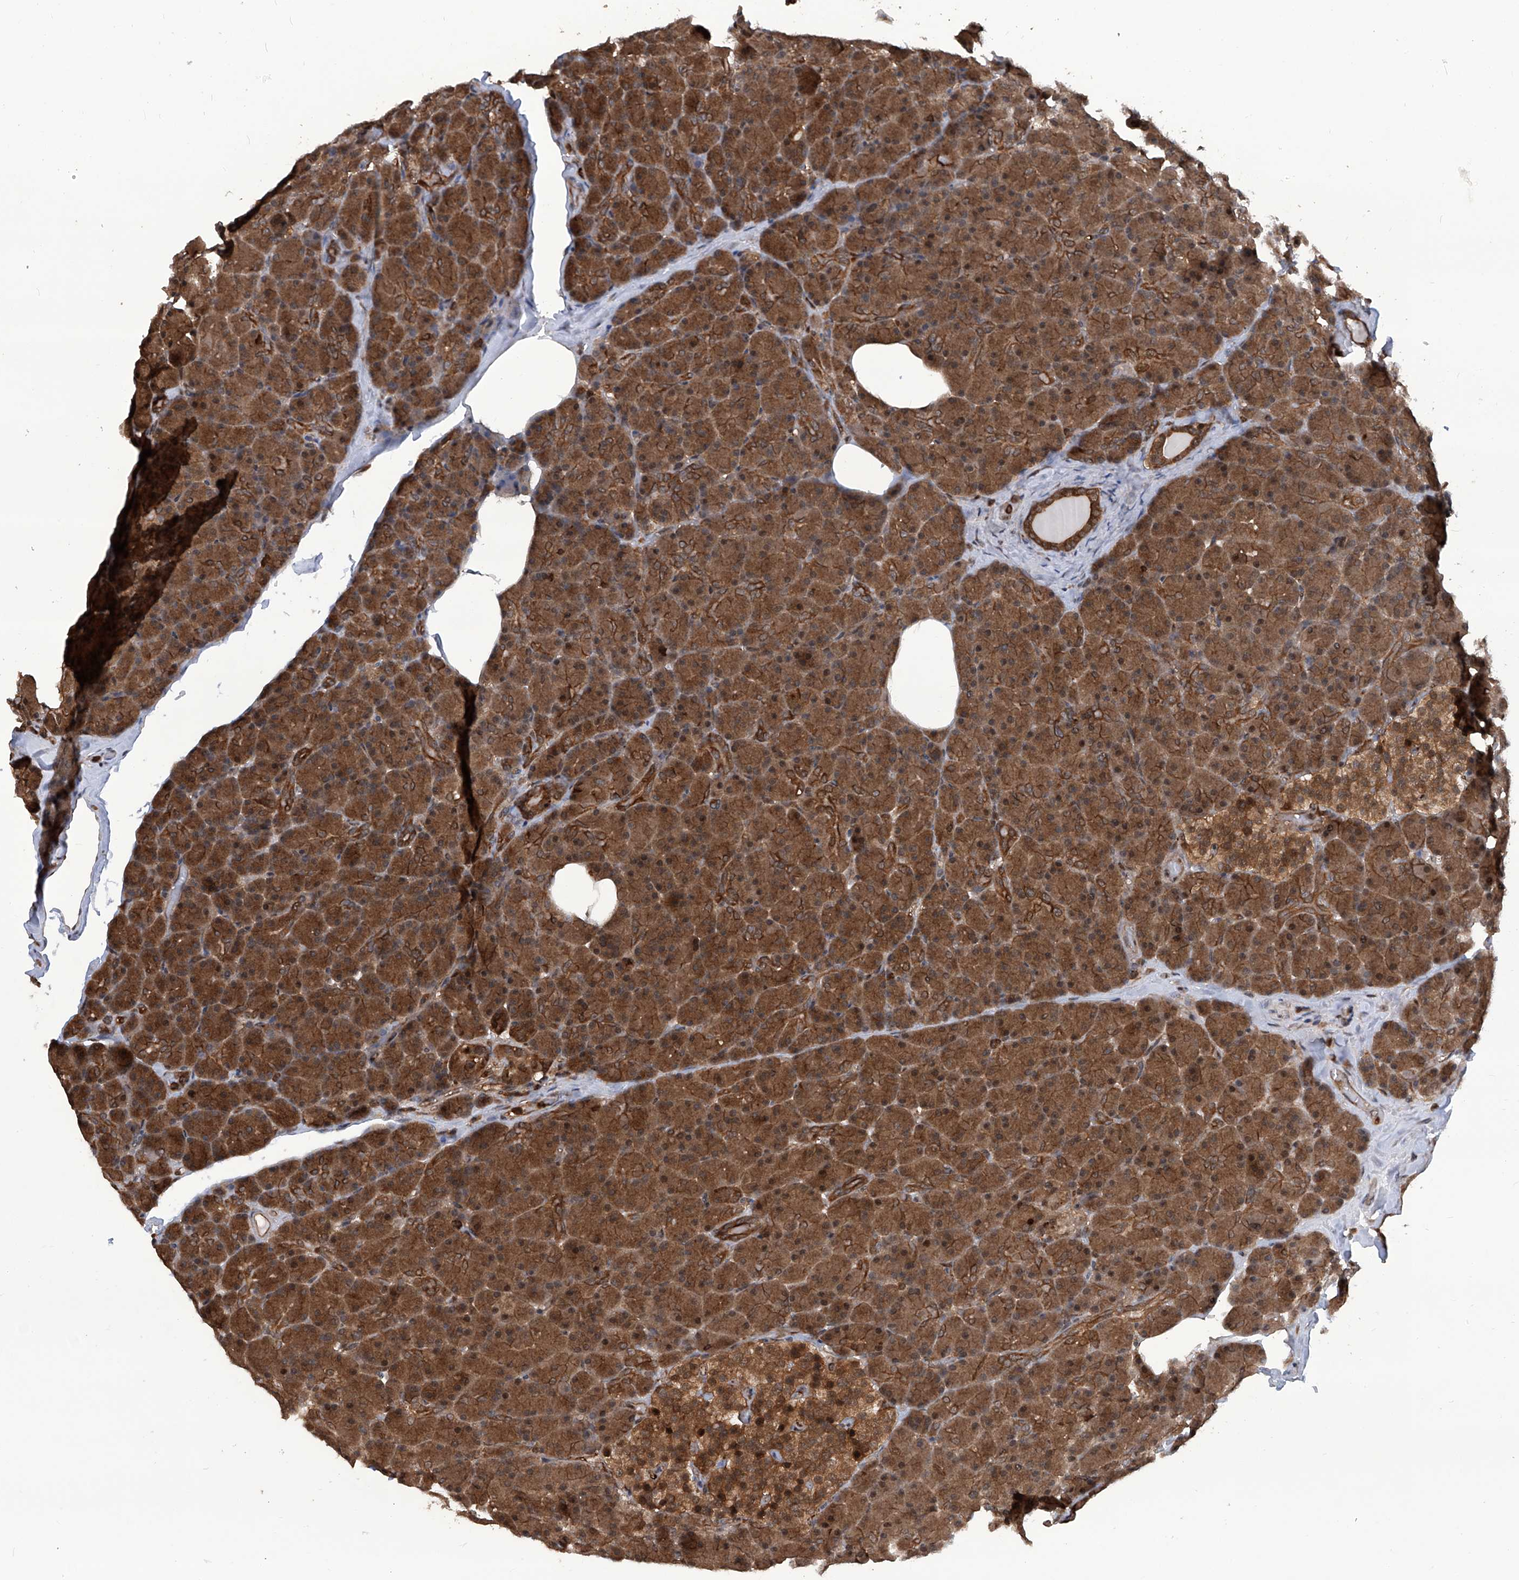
{"staining": {"intensity": "strong", "quantity": ">75%", "location": "cytoplasmic/membranous,nuclear"}, "tissue": "pancreas", "cell_type": "Exocrine glandular cells", "image_type": "normal", "snomed": [{"axis": "morphology", "description": "Normal tissue, NOS"}, {"axis": "topography", "description": "Pancreas"}], "caption": "IHC (DAB) staining of unremarkable human pancreas demonstrates strong cytoplasmic/membranous,nuclear protein staining in about >75% of exocrine glandular cells. (Brightfield microscopy of DAB IHC at high magnification).", "gene": "PSMB1", "patient": {"sex": "female", "age": 43}}